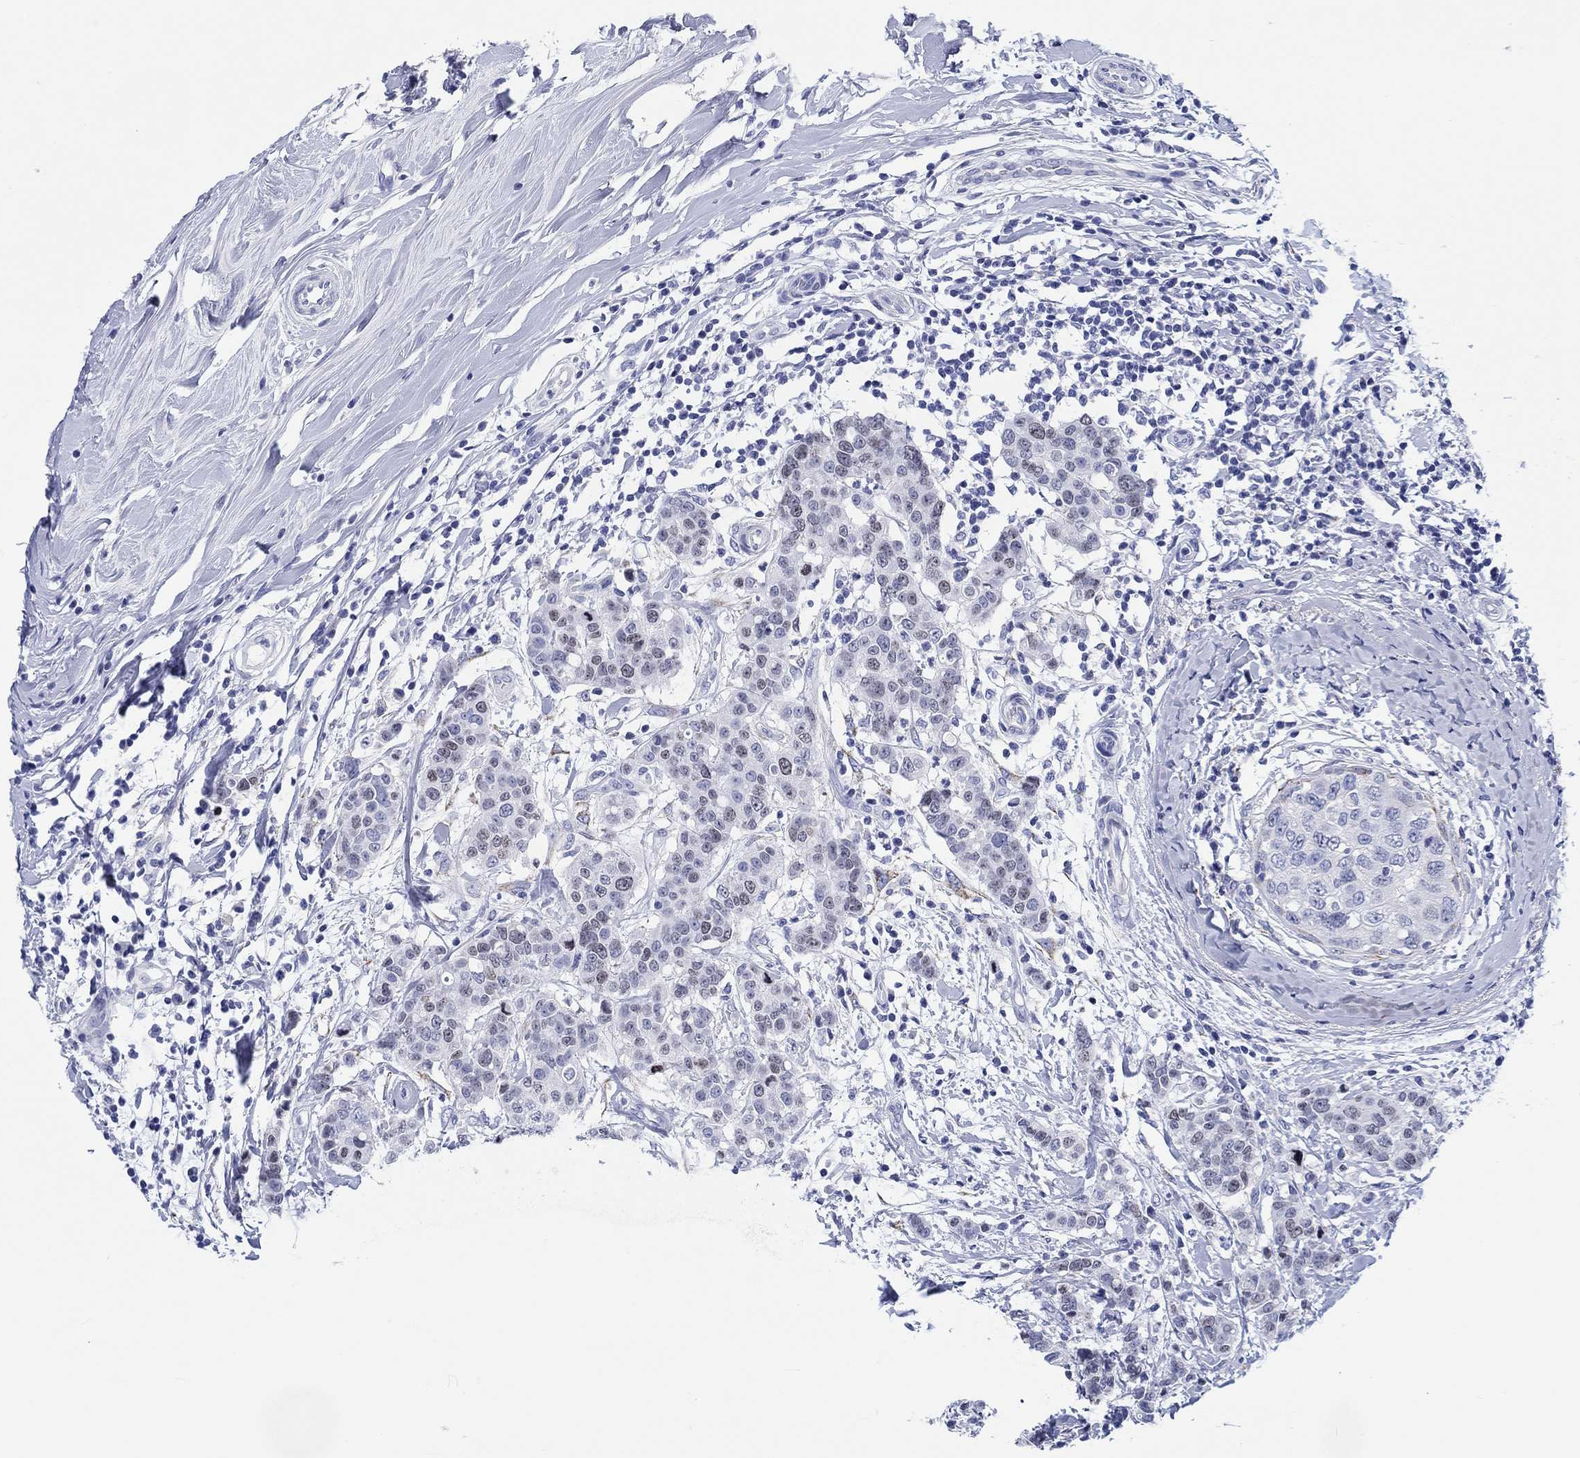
{"staining": {"intensity": "weak", "quantity": "<25%", "location": "nuclear"}, "tissue": "breast cancer", "cell_type": "Tumor cells", "image_type": "cancer", "snomed": [{"axis": "morphology", "description": "Duct carcinoma"}, {"axis": "topography", "description": "Breast"}], "caption": "Immunohistochemical staining of human breast infiltrating ductal carcinoma shows no significant positivity in tumor cells.", "gene": "H1-1", "patient": {"sex": "female", "age": 27}}